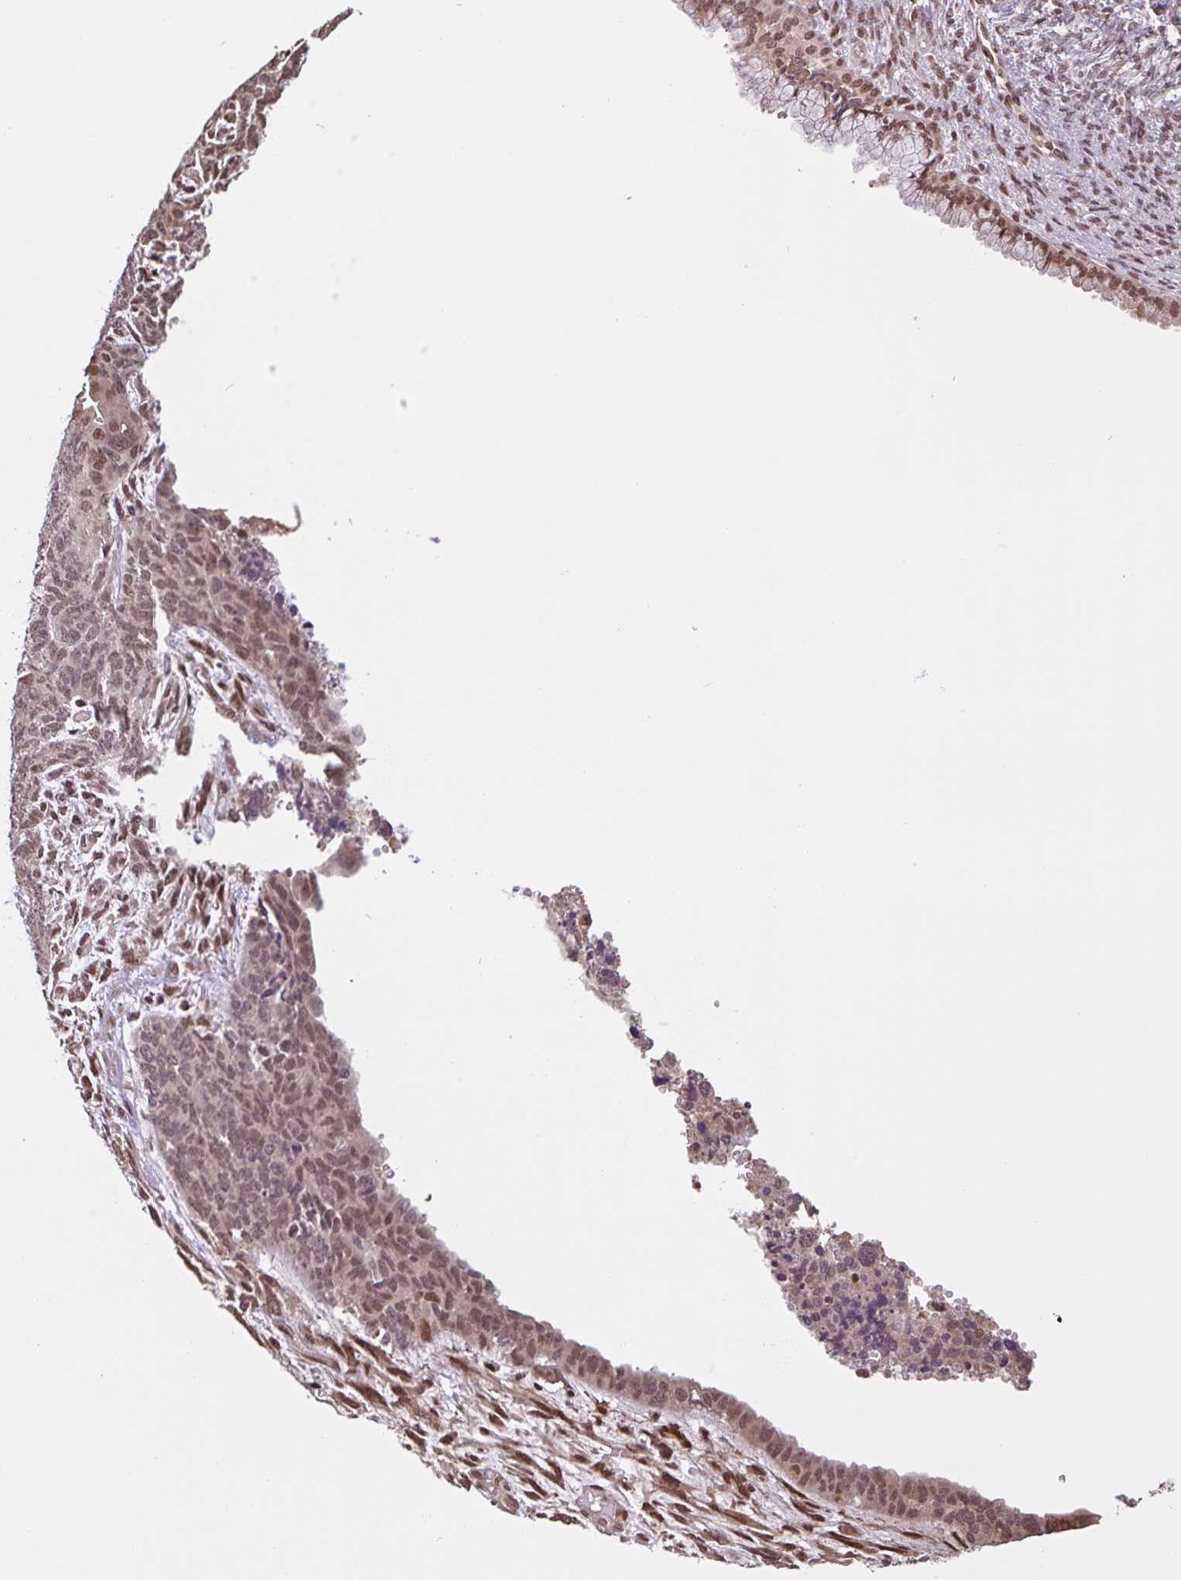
{"staining": {"intensity": "moderate", "quantity": ">75%", "location": "nuclear"}, "tissue": "cervical cancer", "cell_type": "Tumor cells", "image_type": "cancer", "snomed": [{"axis": "morphology", "description": "Squamous cell carcinoma, NOS"}, {"axis": "topography", "description": "Cervix"}], "caption": "A brown stain labels moderate nuclear staining of a protein in cervical cancer tumor cells. (IHC, brightfield microscopy, high magnification).", "gene": "DR1", "patient": {"sex": "female", "age": 63}}